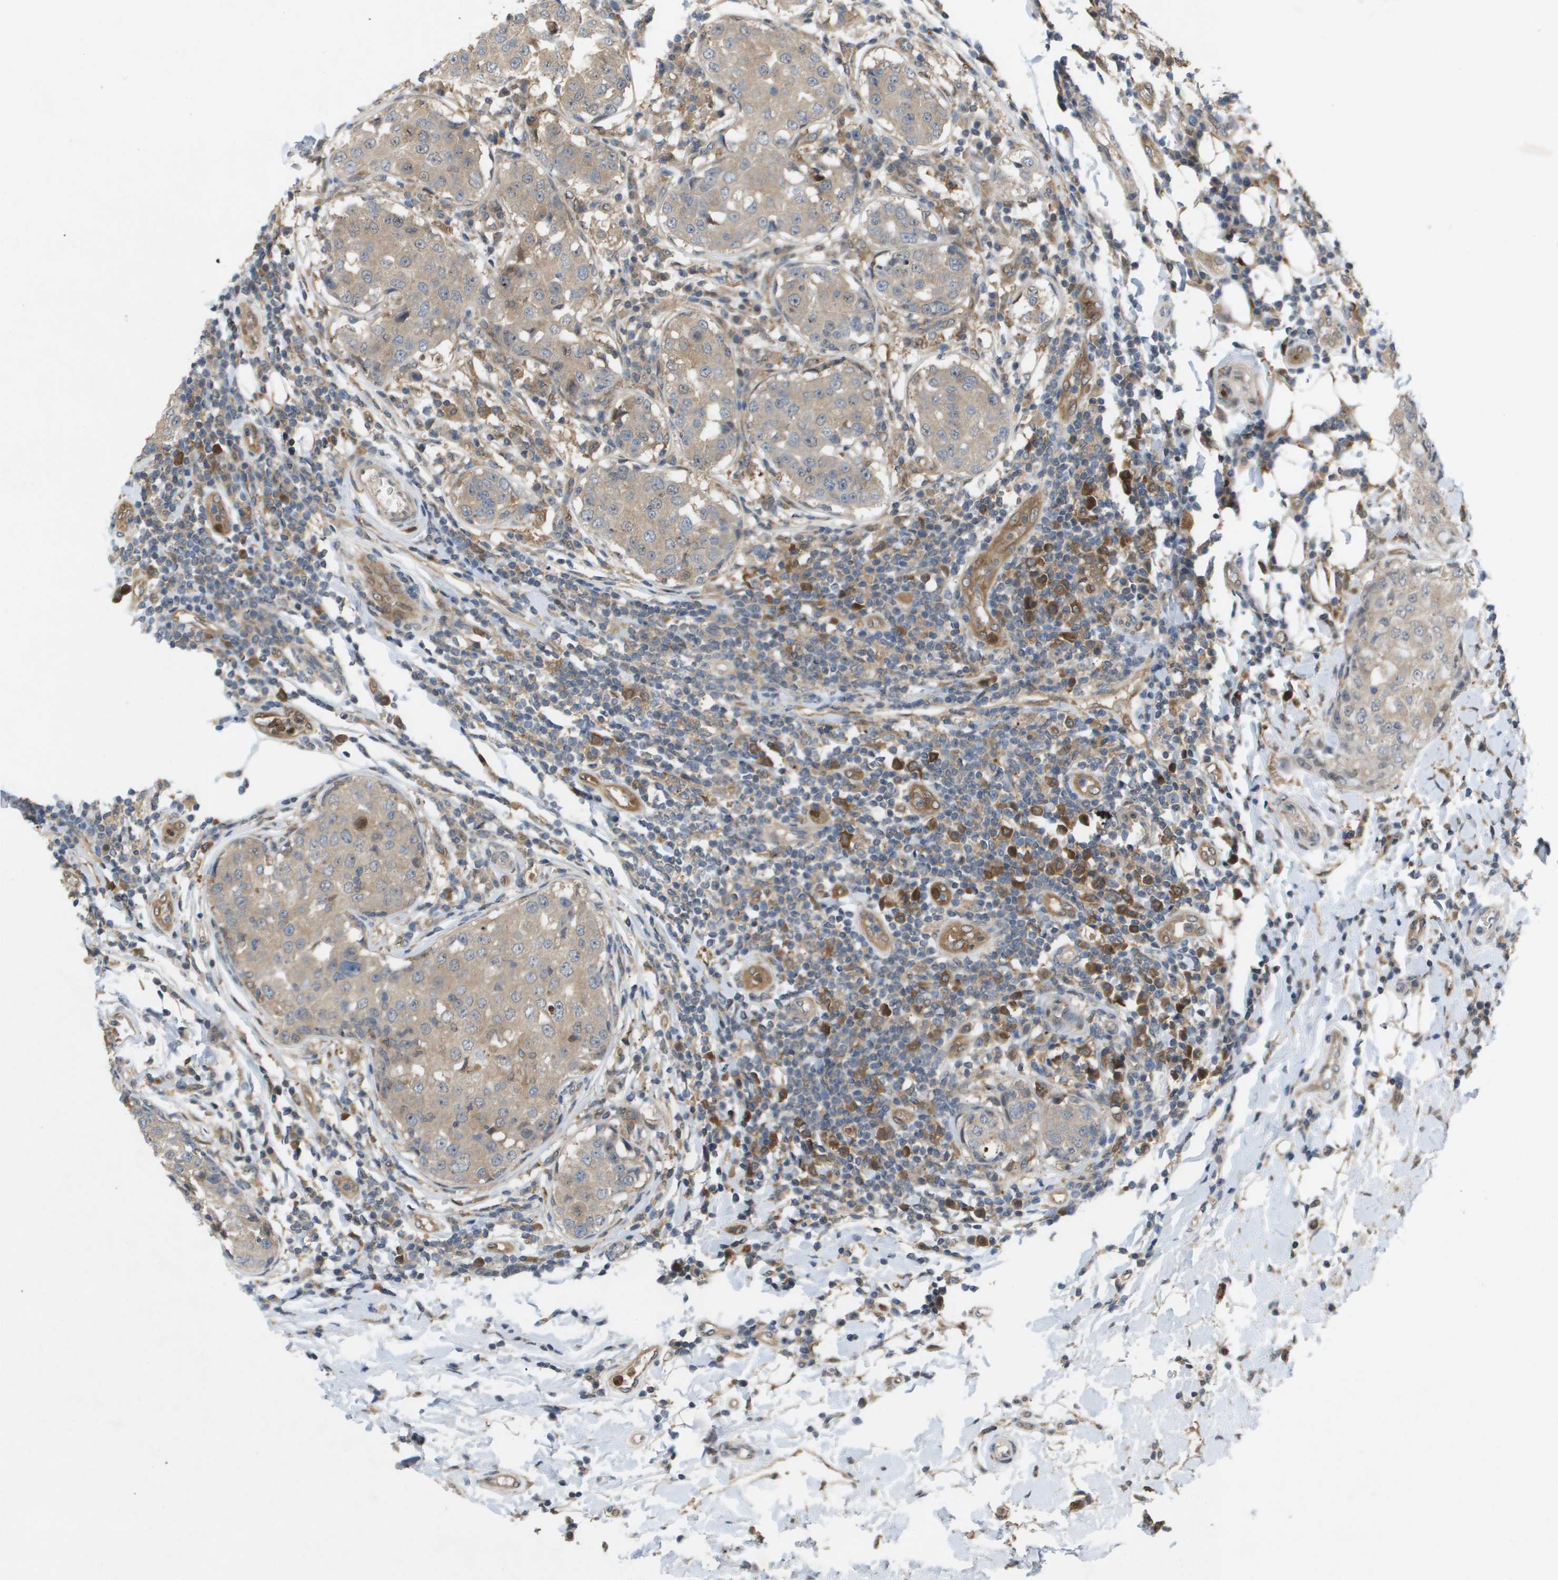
{"staining": {"intensity": "weak", "quantity": ">75%", "location": "cytoplasmic/membranous"}, "tissue": "breast cancer", "cell_type": "Tumor cells", "image_type": "cancer", "snomed": [{"axis": "morphology", "description": "Duct carcinoma"}, {"axis": "topography", "description": "Breast"}], "caption": "Weak cytoplasmic/membranous staining is identified in about >75% of tumor cells in breast cancer. (DAB (3,3'-diaminobenzidine) IHC with brightfield microscopy, high magnification).", "gene": "PALD1", "patient": {"sex": "female", "age": 27}}